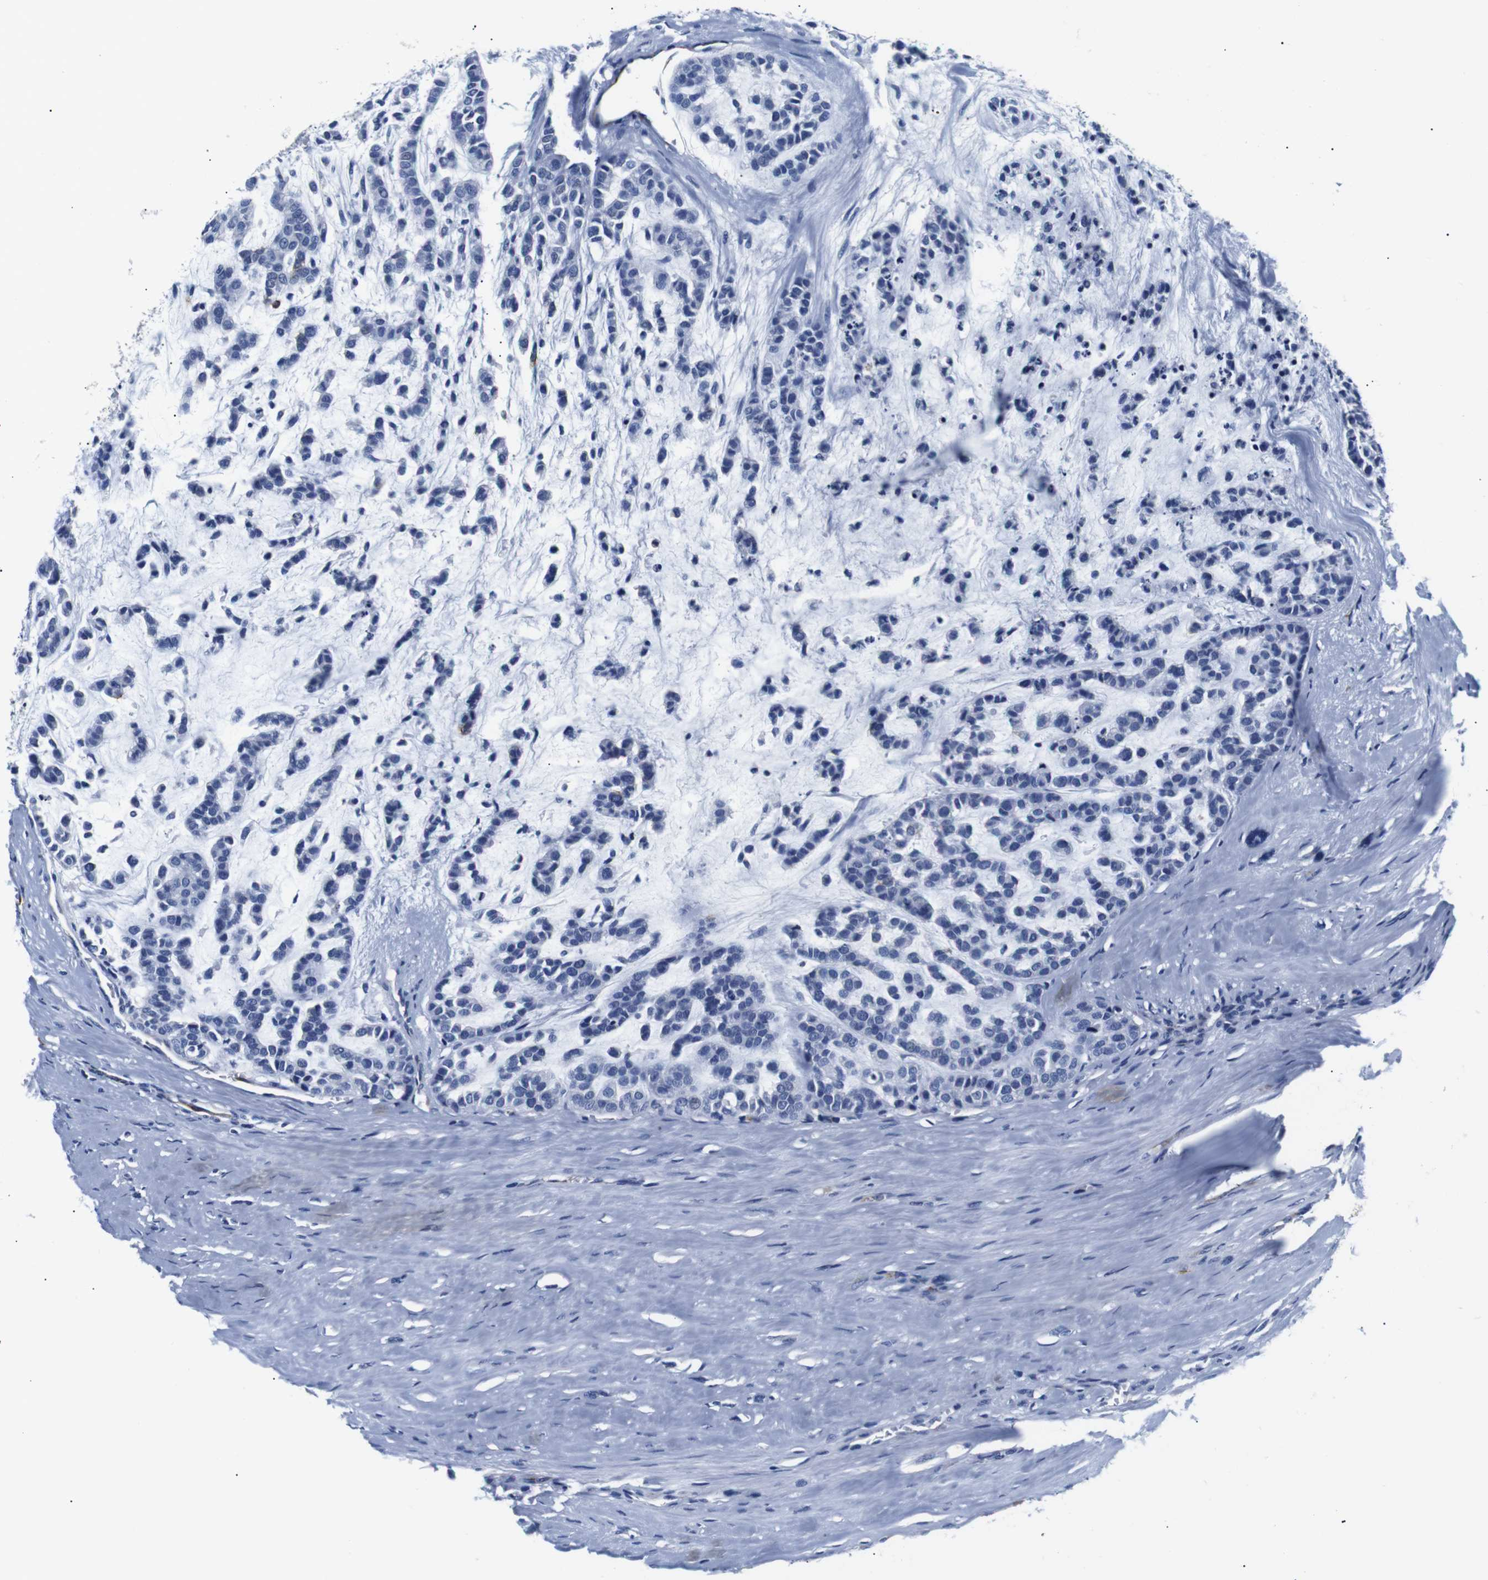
{"staining": {"intensity": "negative", "quantity": "none", "location": "none"}, "tissue": "head and neck cancer", "cell_type": "Tumor cells", "image_type": "cancer", "snomed": [{"axis": "morphology", "description": "Adenocarcinoma, NOS"}, {"axis": "morphology", "description": "Adenoma, NOS"}, {"axis": "topography", "description": "Head-Neck"}], "caption": "Tumor cells are negative for brown protein staining in head and neck adenoma. (DAB immunohistochemistry (IHC) with hematoxylin counter stain).", "gene": "MUC4", "patient": {"sex": "female", "age": 55}}